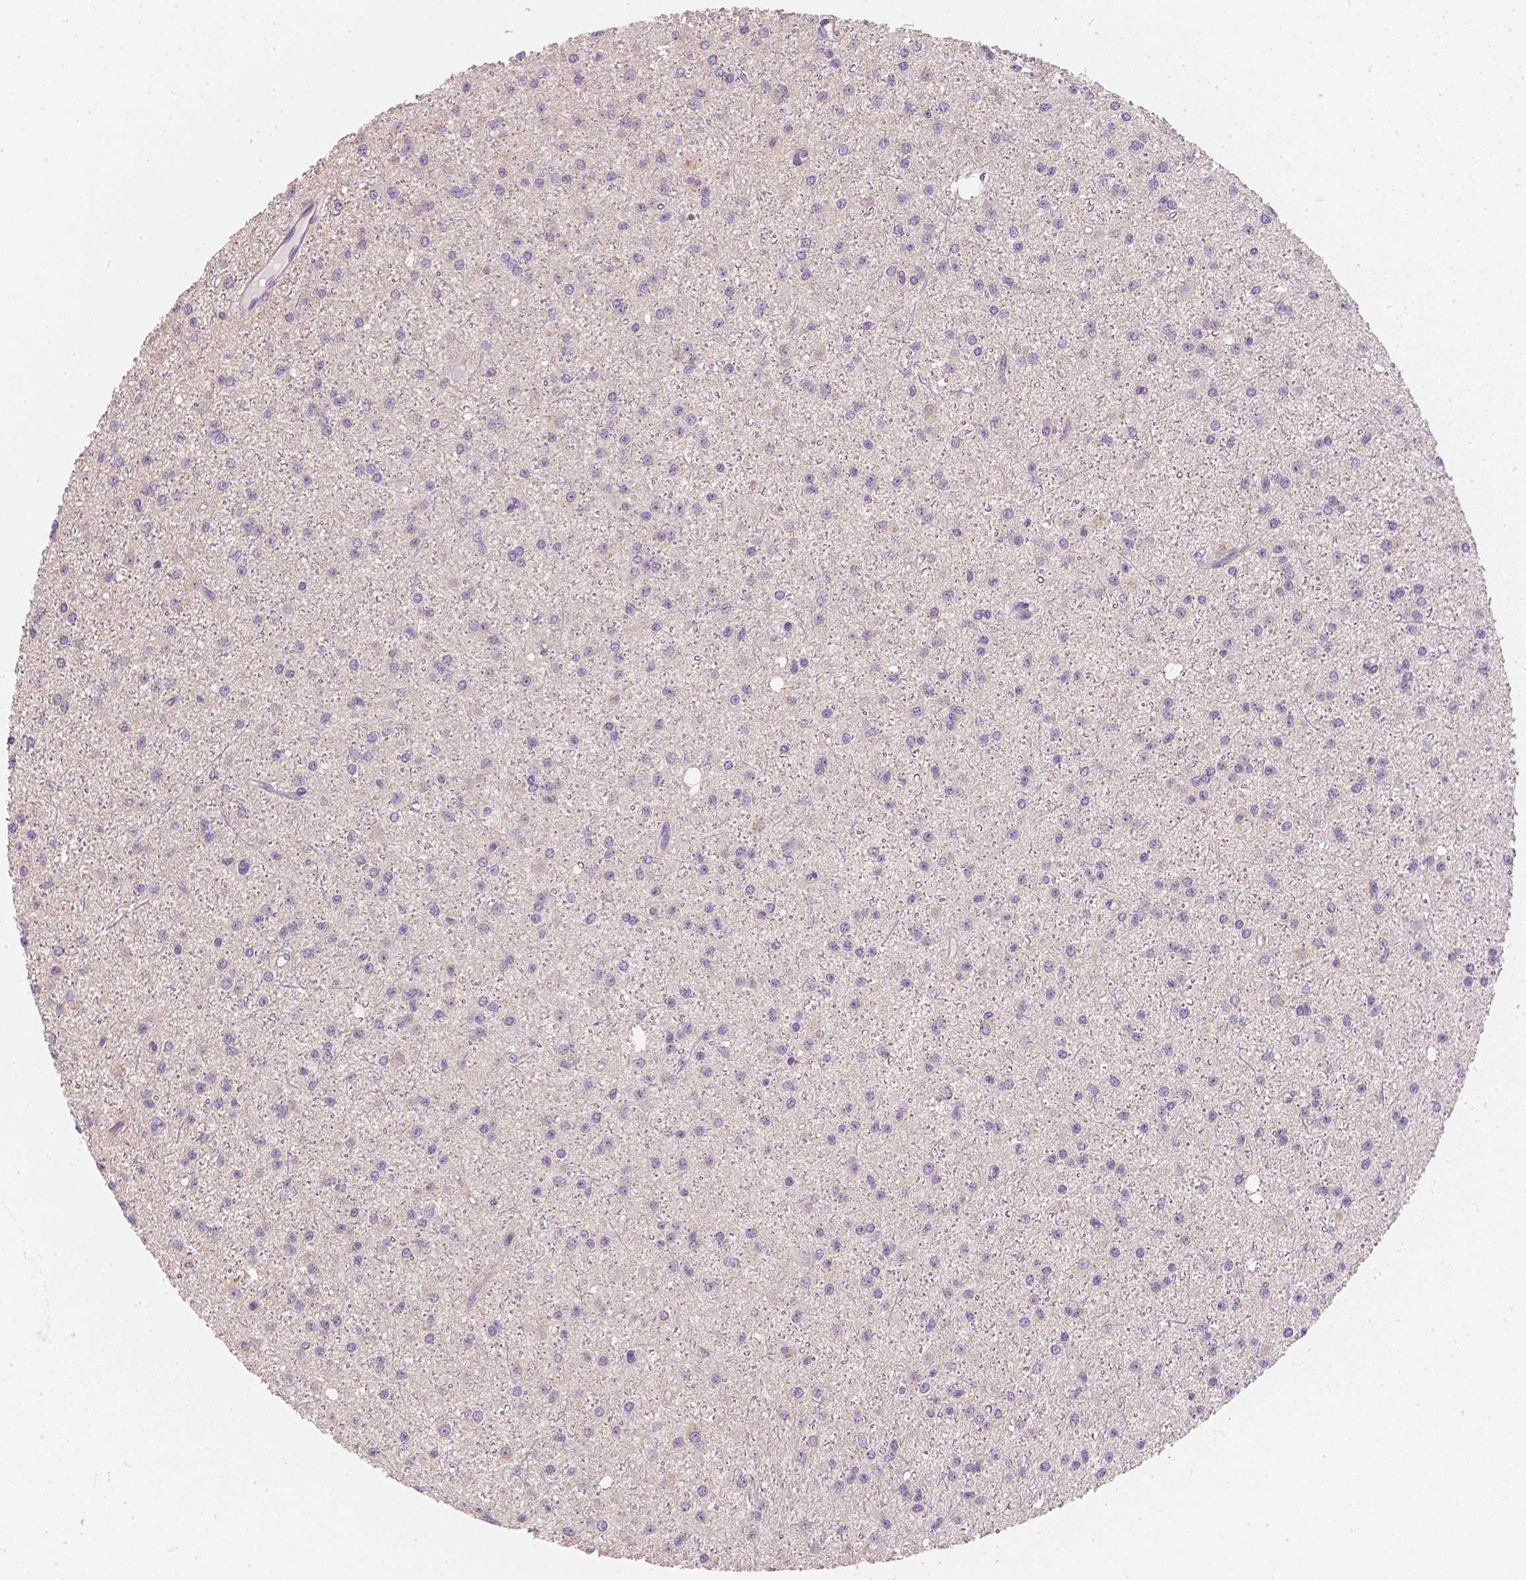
{"staining": {"intensity": "negative", "quantity": "none", "location": "none"}, "tissue": "glioma", "cell_type": "Tumor cells", "image_type": "cancer", "snomed": [{"axis": "morphology", "description": "Glioma, malignant, Low grade"}, {"axis": "topography", "description": "Brain"}], "caption": "Tumor cells show no significant expression in malignant low-grade glioma. Nuclei are stained in blue.", "gene": "NVL", "patient": {"sex": "male", "age": 27}}